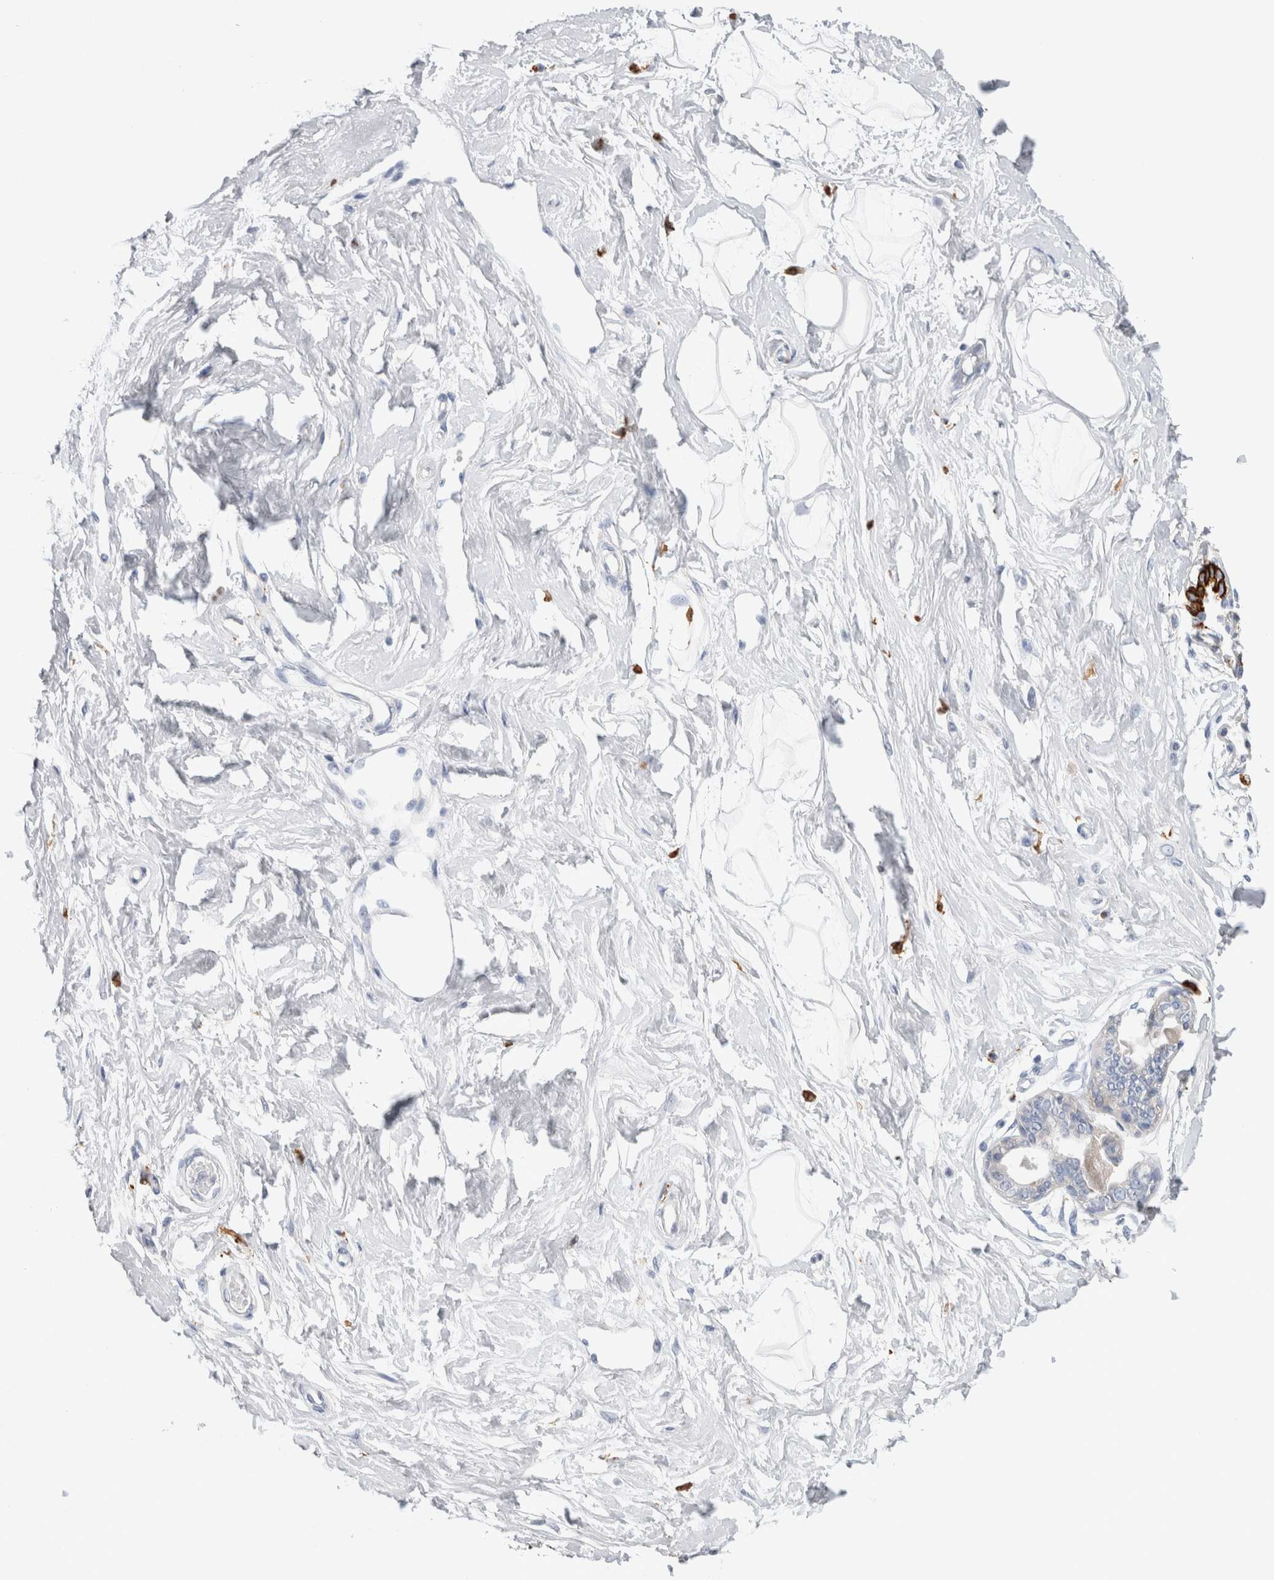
{"staining": {"intensity": "negative", "quantity": "none", "location": "none"}, "tissue": "breast", "cell_type": "Adipocytes", "image_type": "normal", "snomed": [{"axis": "morphology", "description": "Normal tissue, NOS"}, {"axis": "topography", "description": "Breast"}], "caption": "Adipocytes are negative for protein expression in benign human breast.", "gene": "SLC20A2", "patient": {"sex": "female", "age": 45}}